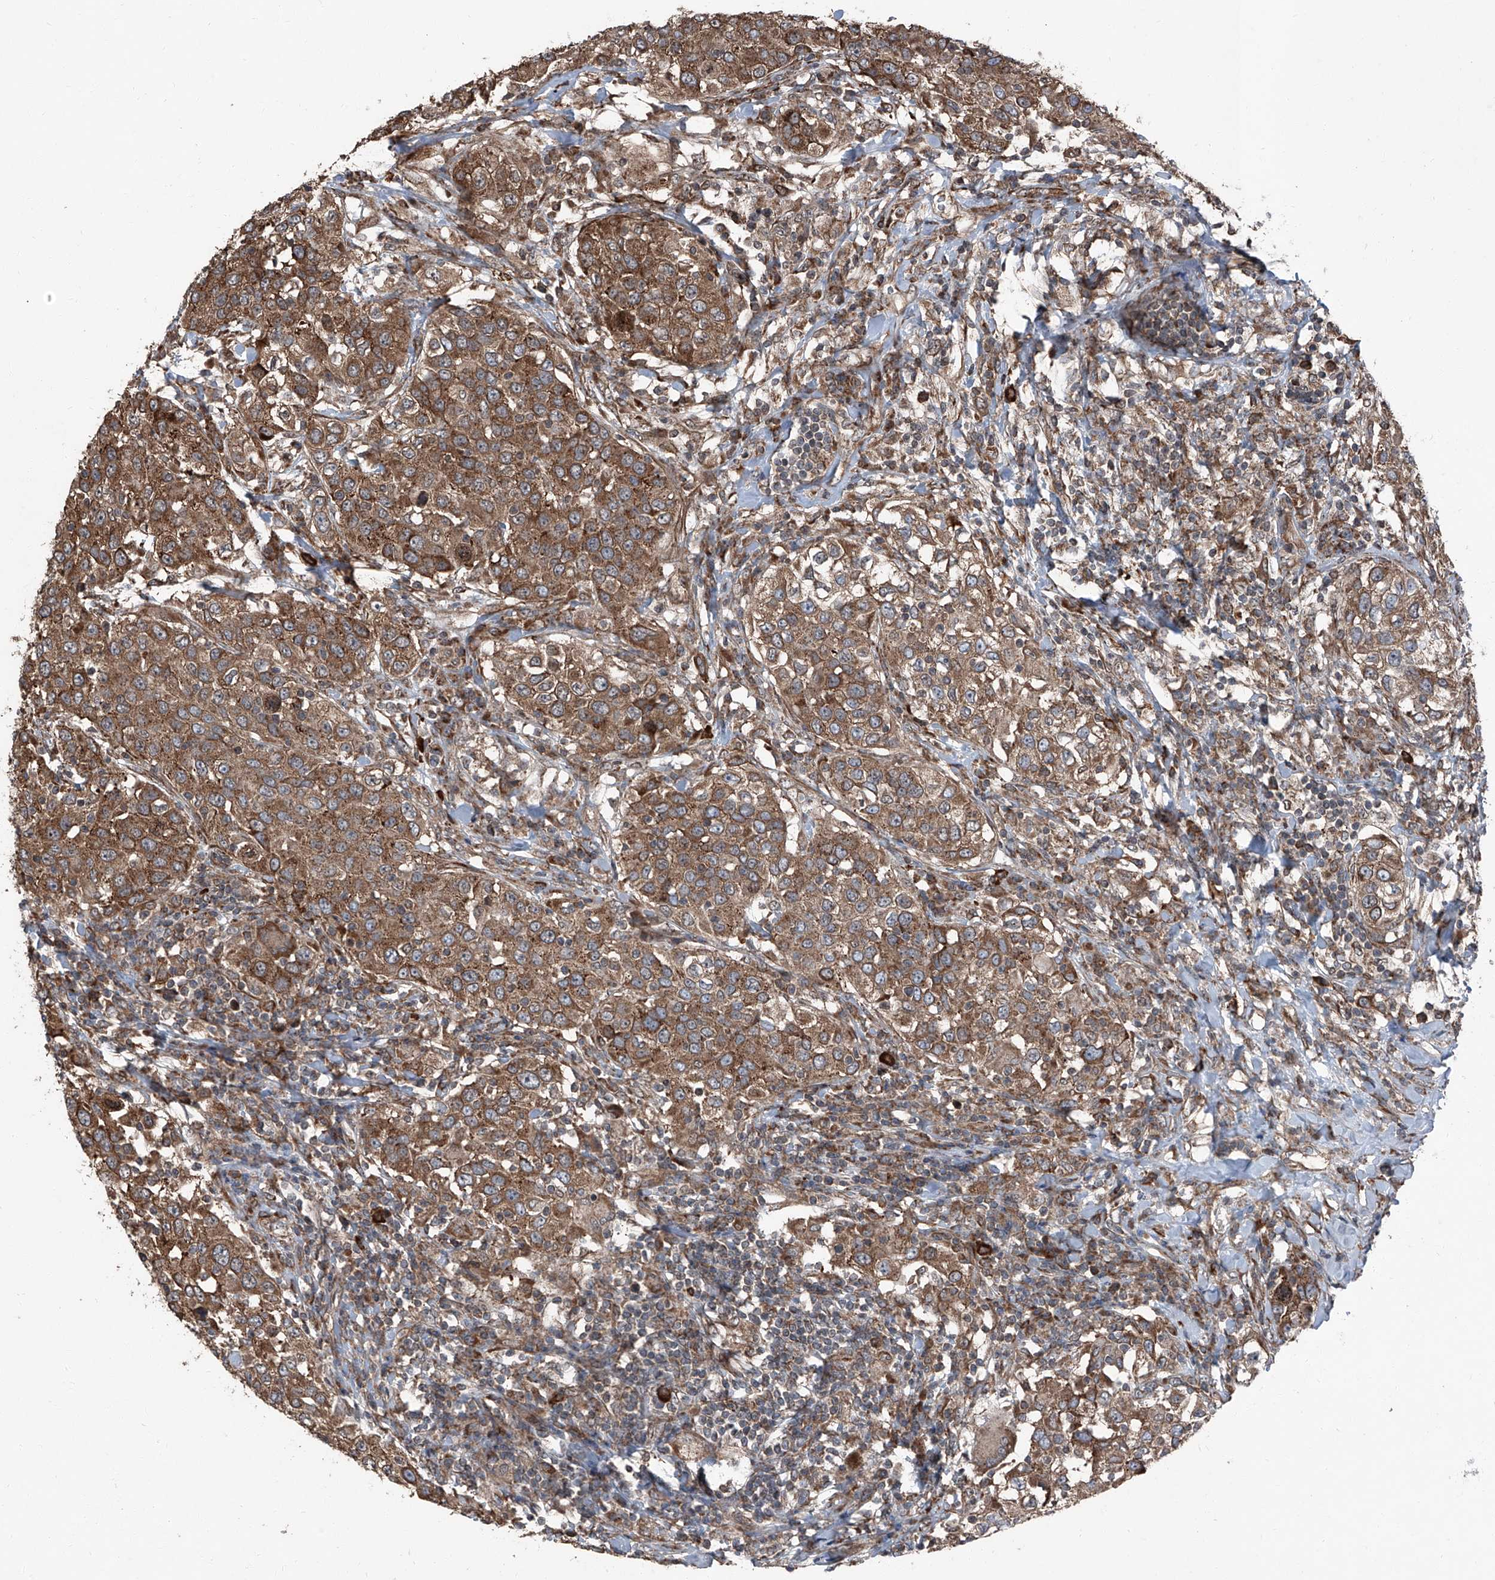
{"staining": {"intensity": "moderate", "quantity": ">75%", "location": "cytoplasmic/membranous"}, "tissue": "urothelial cancer", "cell_type": "Tumor cells", "image_type": "cancer", "snomed": [{"axis": "morphology", "description": "Urothelial carcinoma, High grade"}, {"axis": "topography", "description": "Urinary bladder"}], "caption": "A high-resolution photomicrograph shows IHC staining of urothelial cancer, which shows moderate cytoplasmic/membranous expression in approximately >75% of tumor cells.", "gene": "LIMK1", "patient": {"sex": "female", "age": 80}}